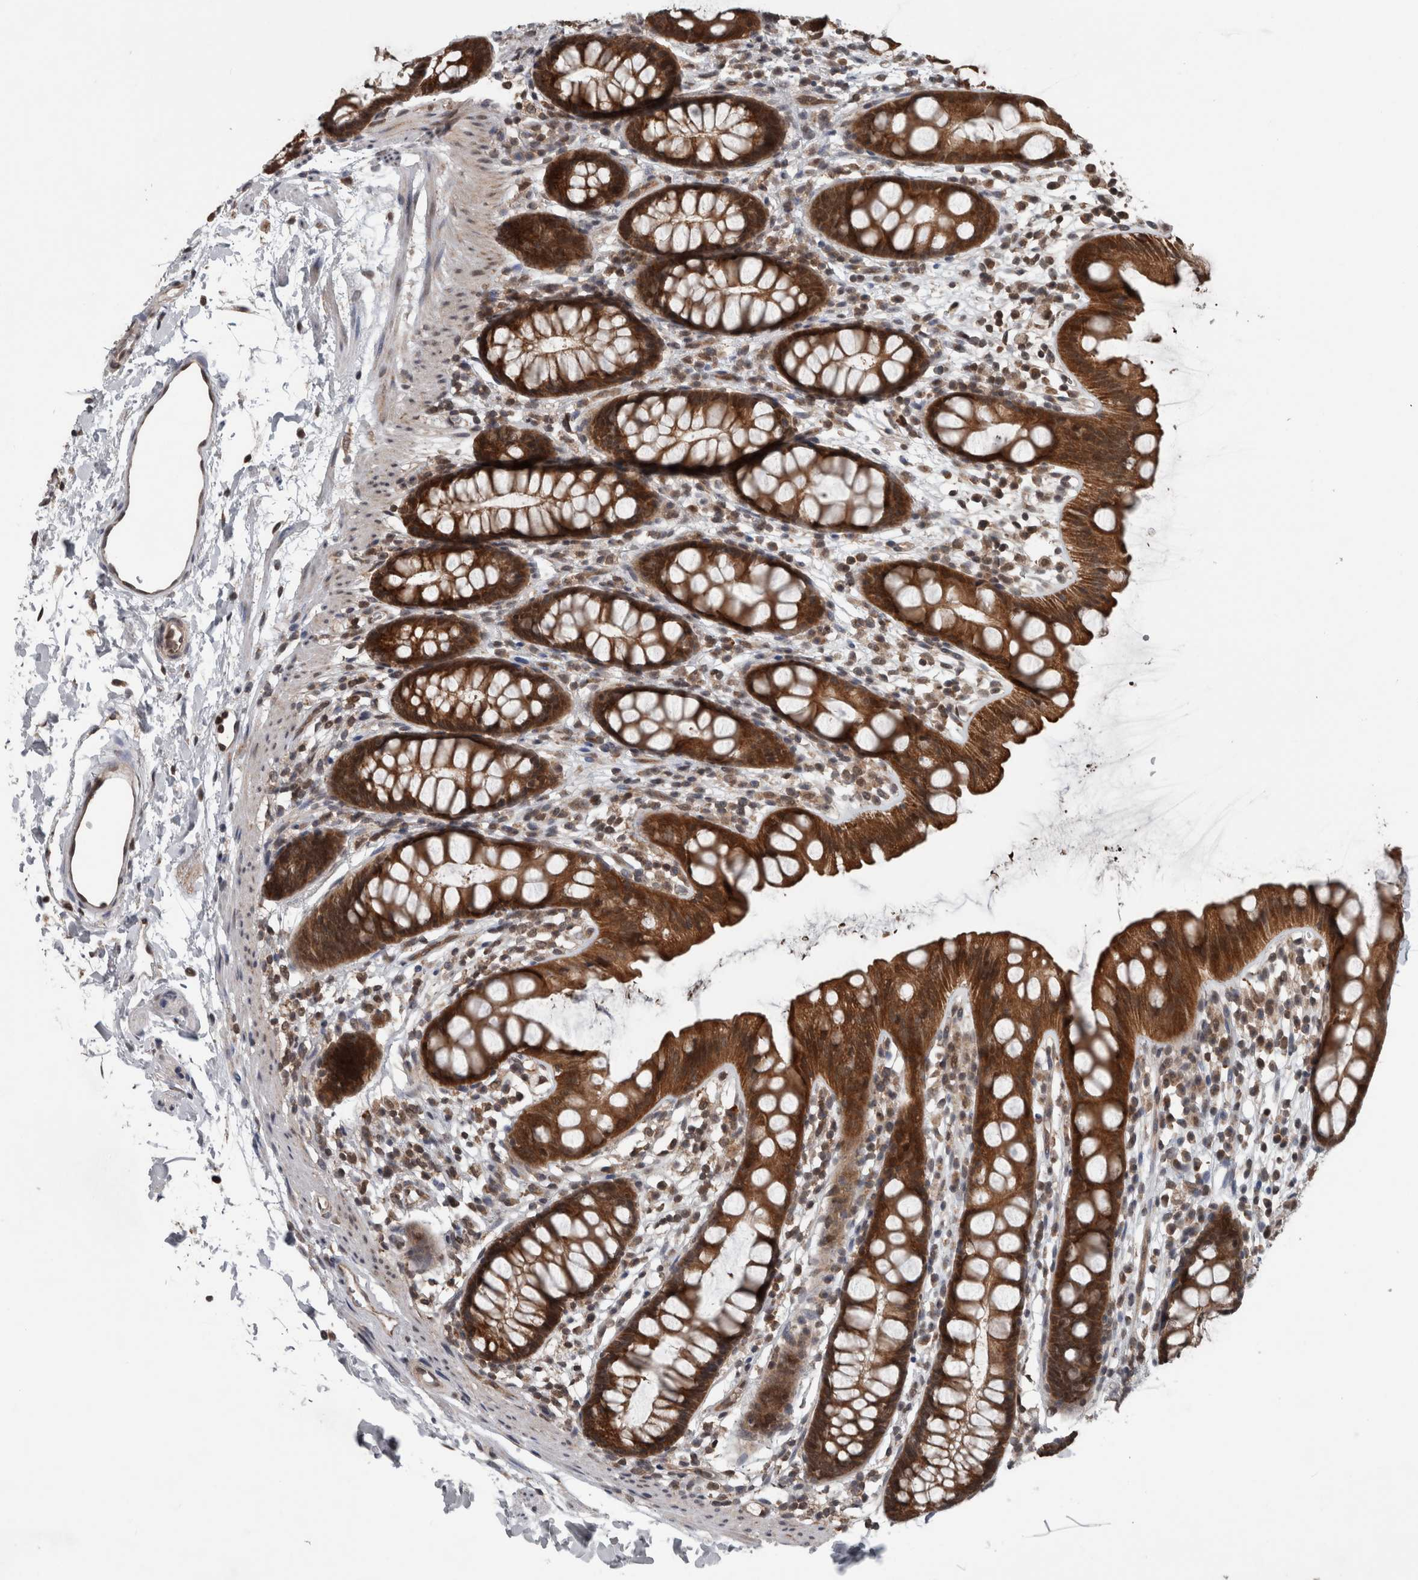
{"staining": {"intensity": "strong", "quantity": ">75%", "location": "cytoplasmic/membranous"}, "tissue": "rectum", "cell_type": "Glandular cells", "image_type": "normal", "snomed": [{"axis": "morphology", "description": "Normal tissue, NOS"}, {"axis": "topography", "description": "Rectum"}], "caption": "Immunohistochemical staining of normal rectum reveals >75% levels of strong cytoplasmic/membranous protein expression in about >75% of glandular cells. (DAB (3,3'-diaminobenzidine) IHC with brightfield microscopy, high magnification).", "gene": "ENY2", "patient": {"sex": "female", "age": 65}}